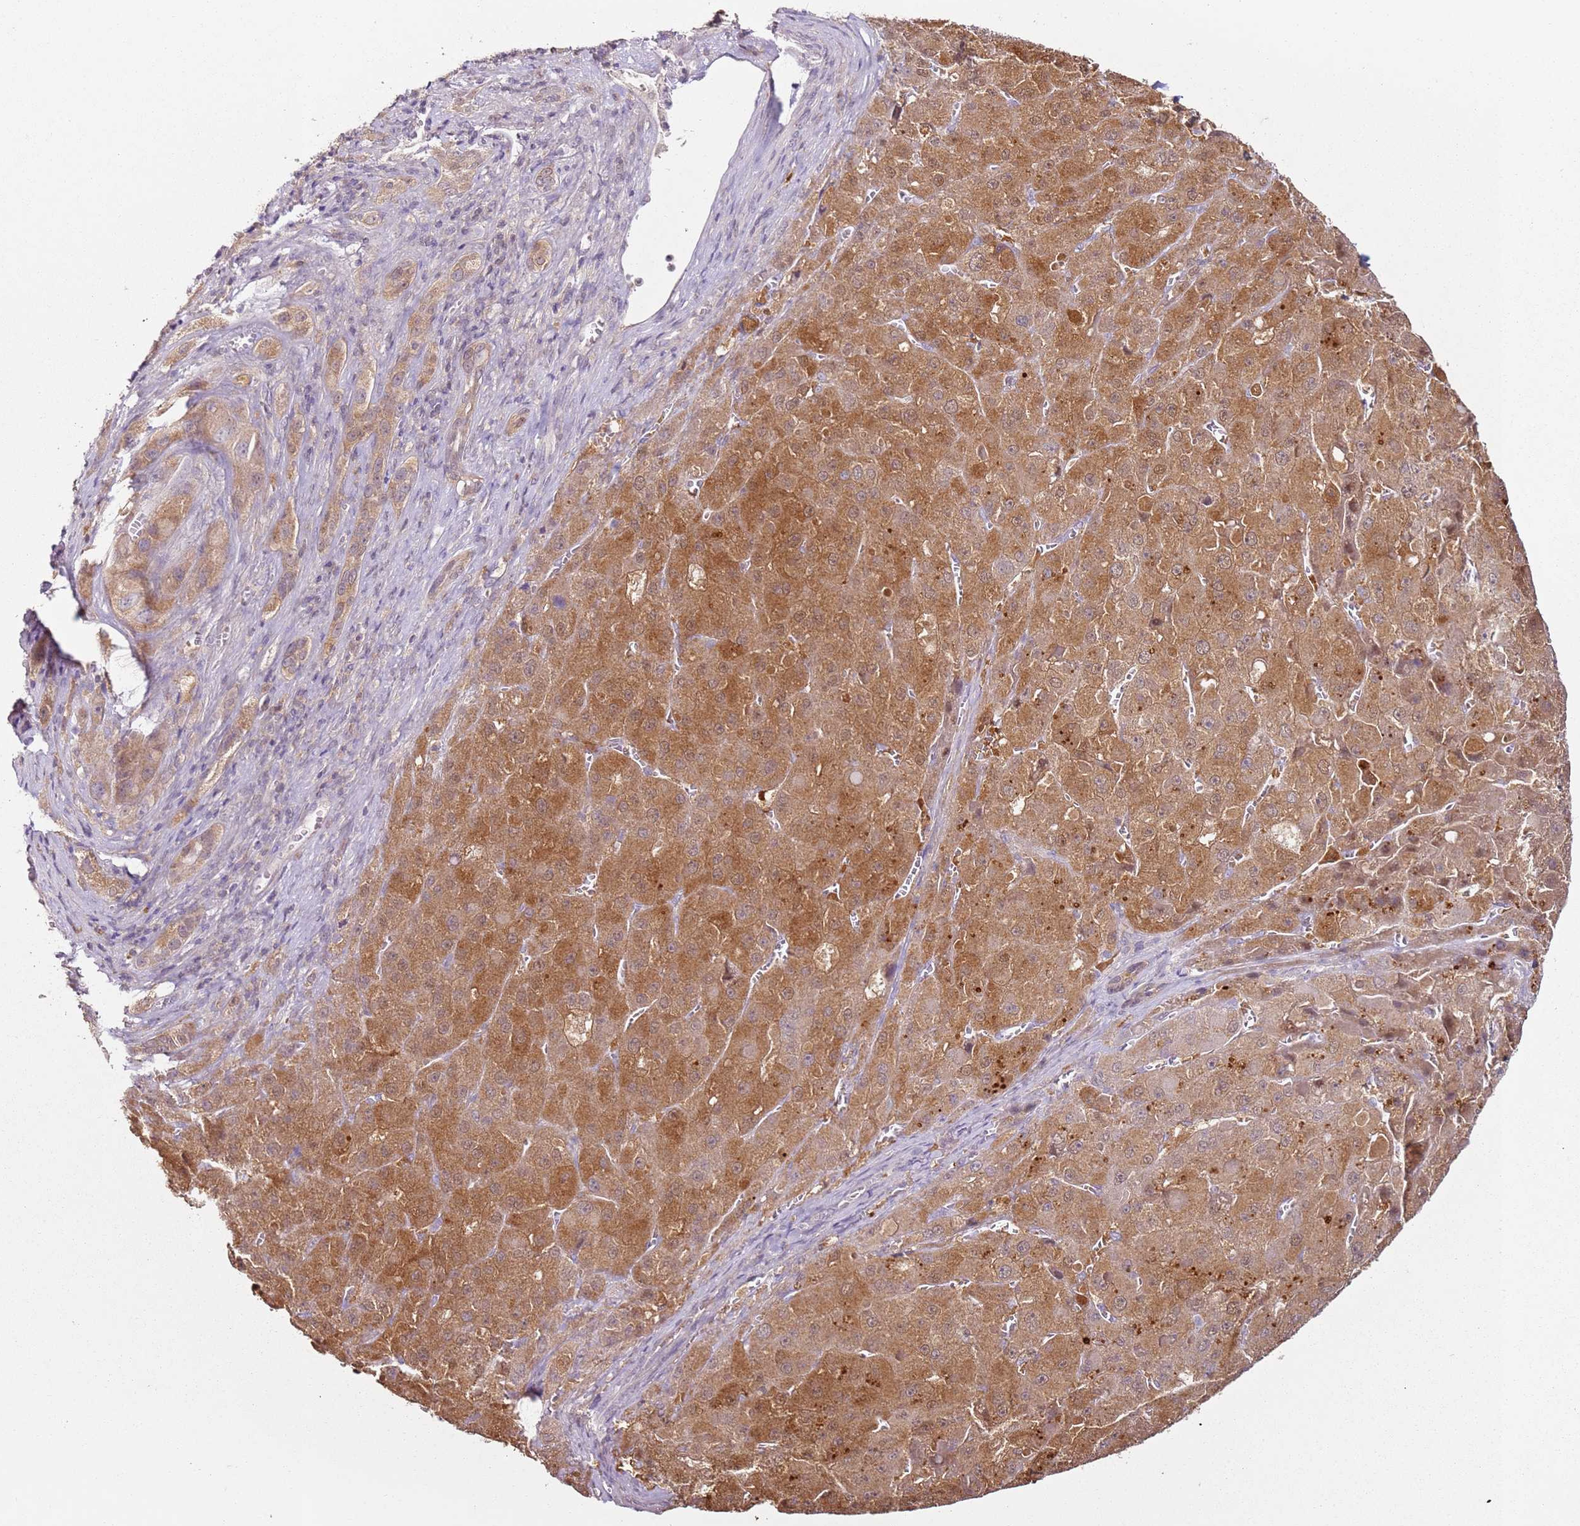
{"staining": {"intensity": "moderate", "quantity": ">75%", "location": "cytoplasmic/membranous"}, "tissue": "liver cancer", "cell_type": "Tumor cells", "image_type": "cancer", "snomed": [{"axis": "morphology", "description": "Carcinoma, Hepatocellular, NOS"}, {"axis": "topography", "description": "Liver"}], "caption": "A medium amount of moderate cytoplasmic/membranous staining is seen in about >75% of tumor cells in liver cancer (hepatocellular carcinoma) tissue. The protein of interest is shown in brown color, while the nuclei are stained blue.", "gene": "MDH1", "patient": {"sex": "female", "age": 73}}